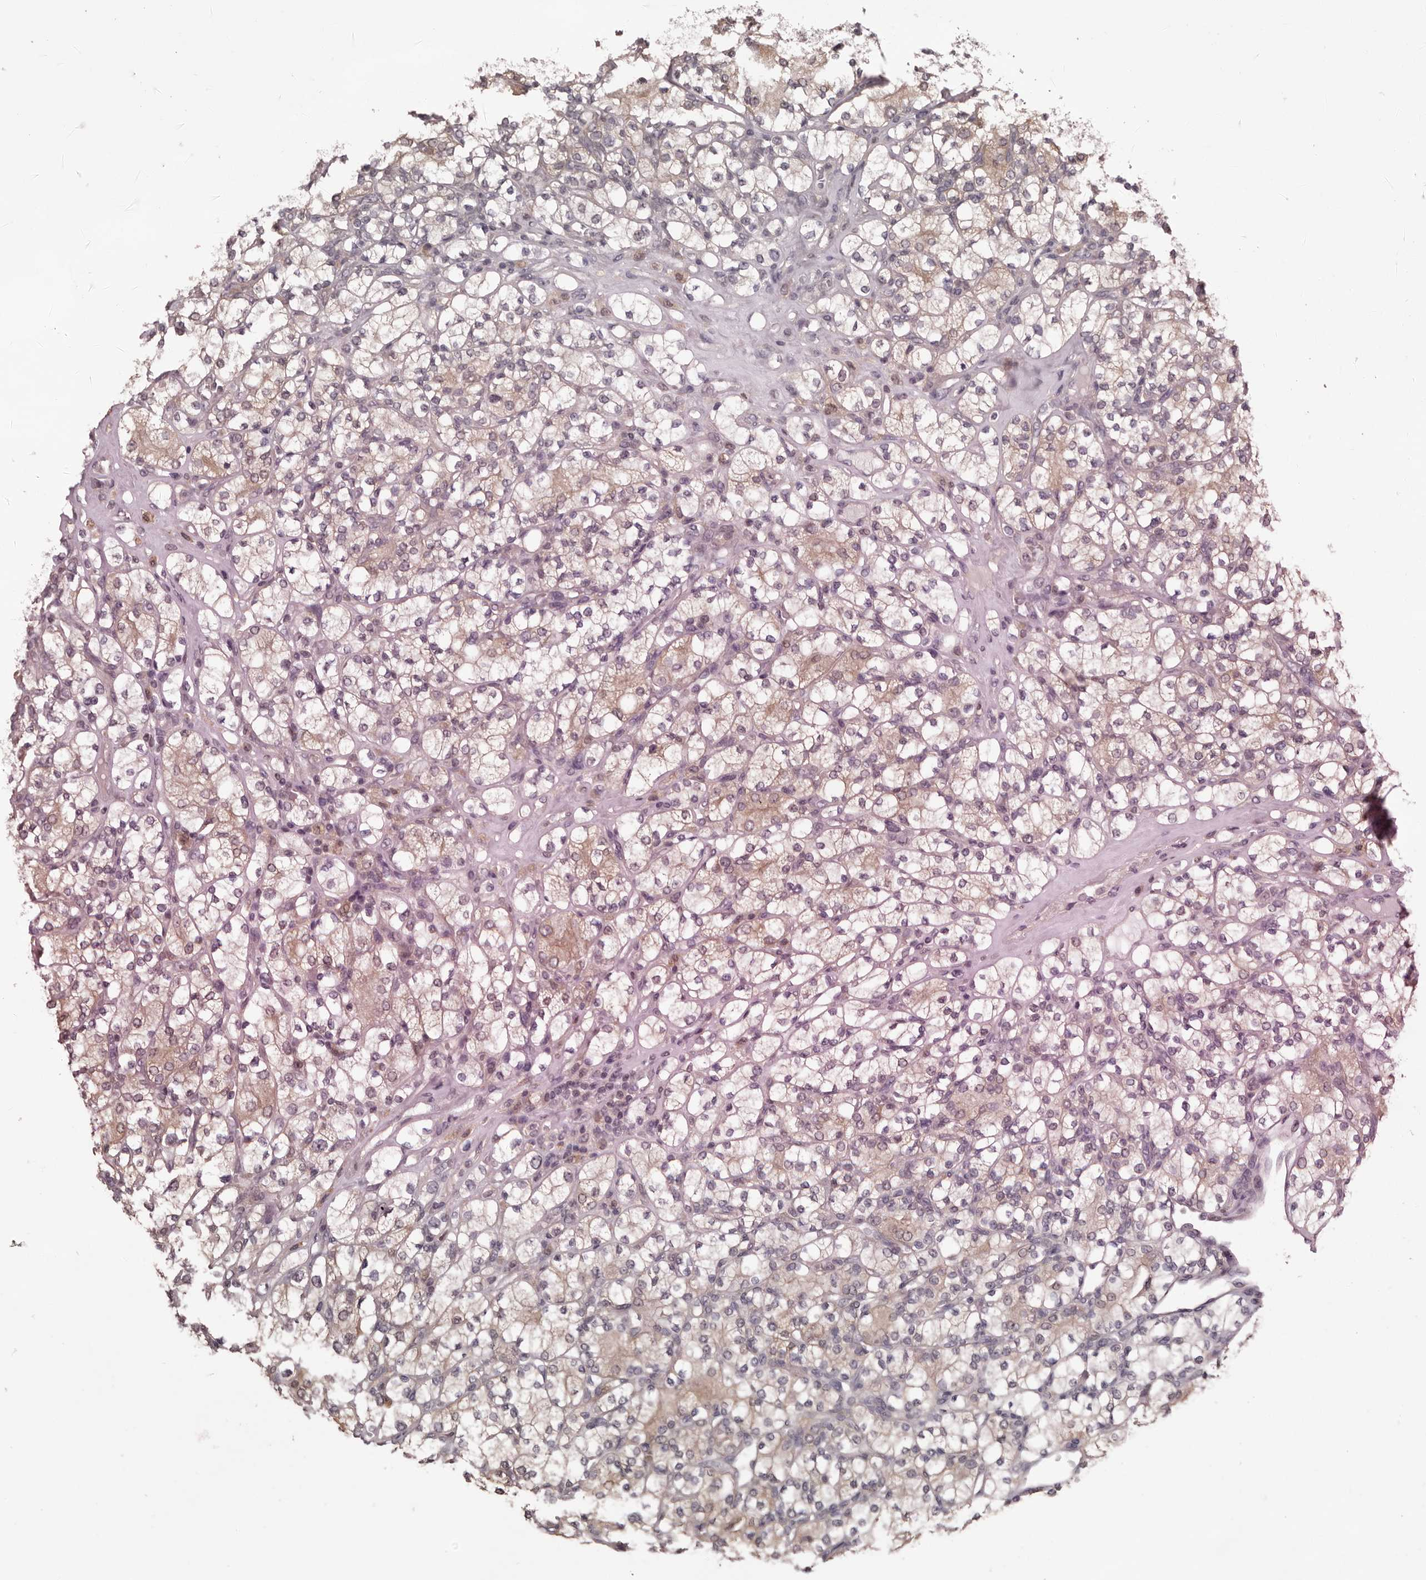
{"staining": {"intensity": "weak", "quantity": "25%-75%", "location": "cytoplasmic/membranous"}, "tissue": "renal cancer", "cell_type": "Tumor cells", "image_type": "cancer", "snomed": [{"axis": "morphology", "description": "Adenocarcinoma, NOS"}, {"axis": "topography", "description": "Kidney"}], "caption": "This photomicrograph reveals IHC staining of human renal adenocarcinoma, with low weak cytoplasmic/membranous staining in approximately 25%-75% of tumor cells.", "gene": "MDH1", "patient": {"sex": "male", "age": 77}}